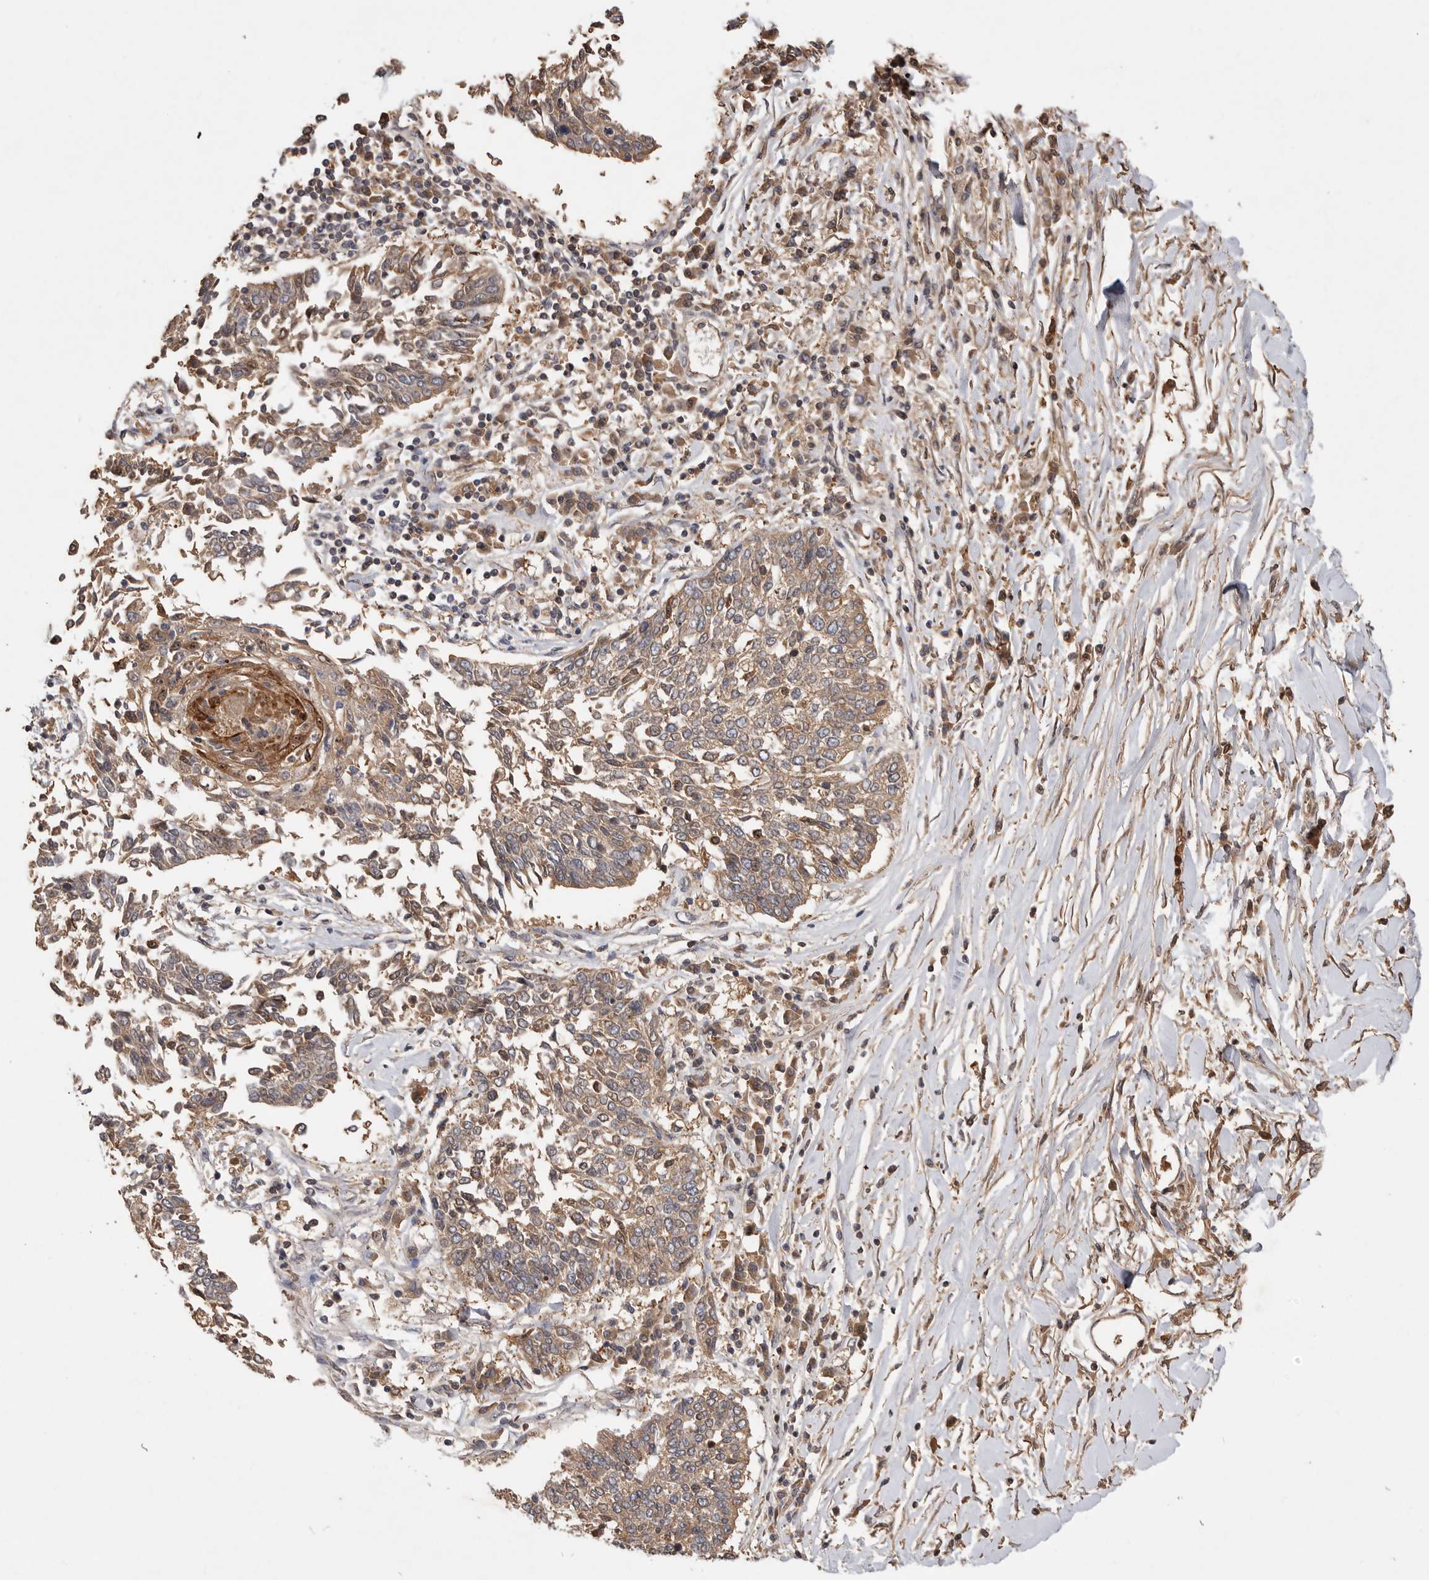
{"staining": {"intensity": "weak", "quantity": ">75%", "location": "cytoplasmic/membranous"}, "tissue": "lung cancer", "cell_type": "Tumor cells", "image_type": "cancer", "snomed": [{"axis": "morphology", "description": "Normal tissue, NOS"}, {"axis": "morphology", "description": "Squamous cell carcinoma, NOS"}, {"axis": "topography", "description": "Cartilage tissue"}, {"axis": "topography", "description": "Bronchus"}, {"axis": "topography", "description": "Lung"}, {"axis": "topography", "description": "Peripheral nerve tissue"}], "caption": "Protein expression analysis of lung cancer (squamous cell carcinoma) demonstrates weak cytoplasmic/membranous positivity in approximately >75% of tumor cells.", "gene": "VN1R4", "patient": {"sex": "female", "age": 49}}